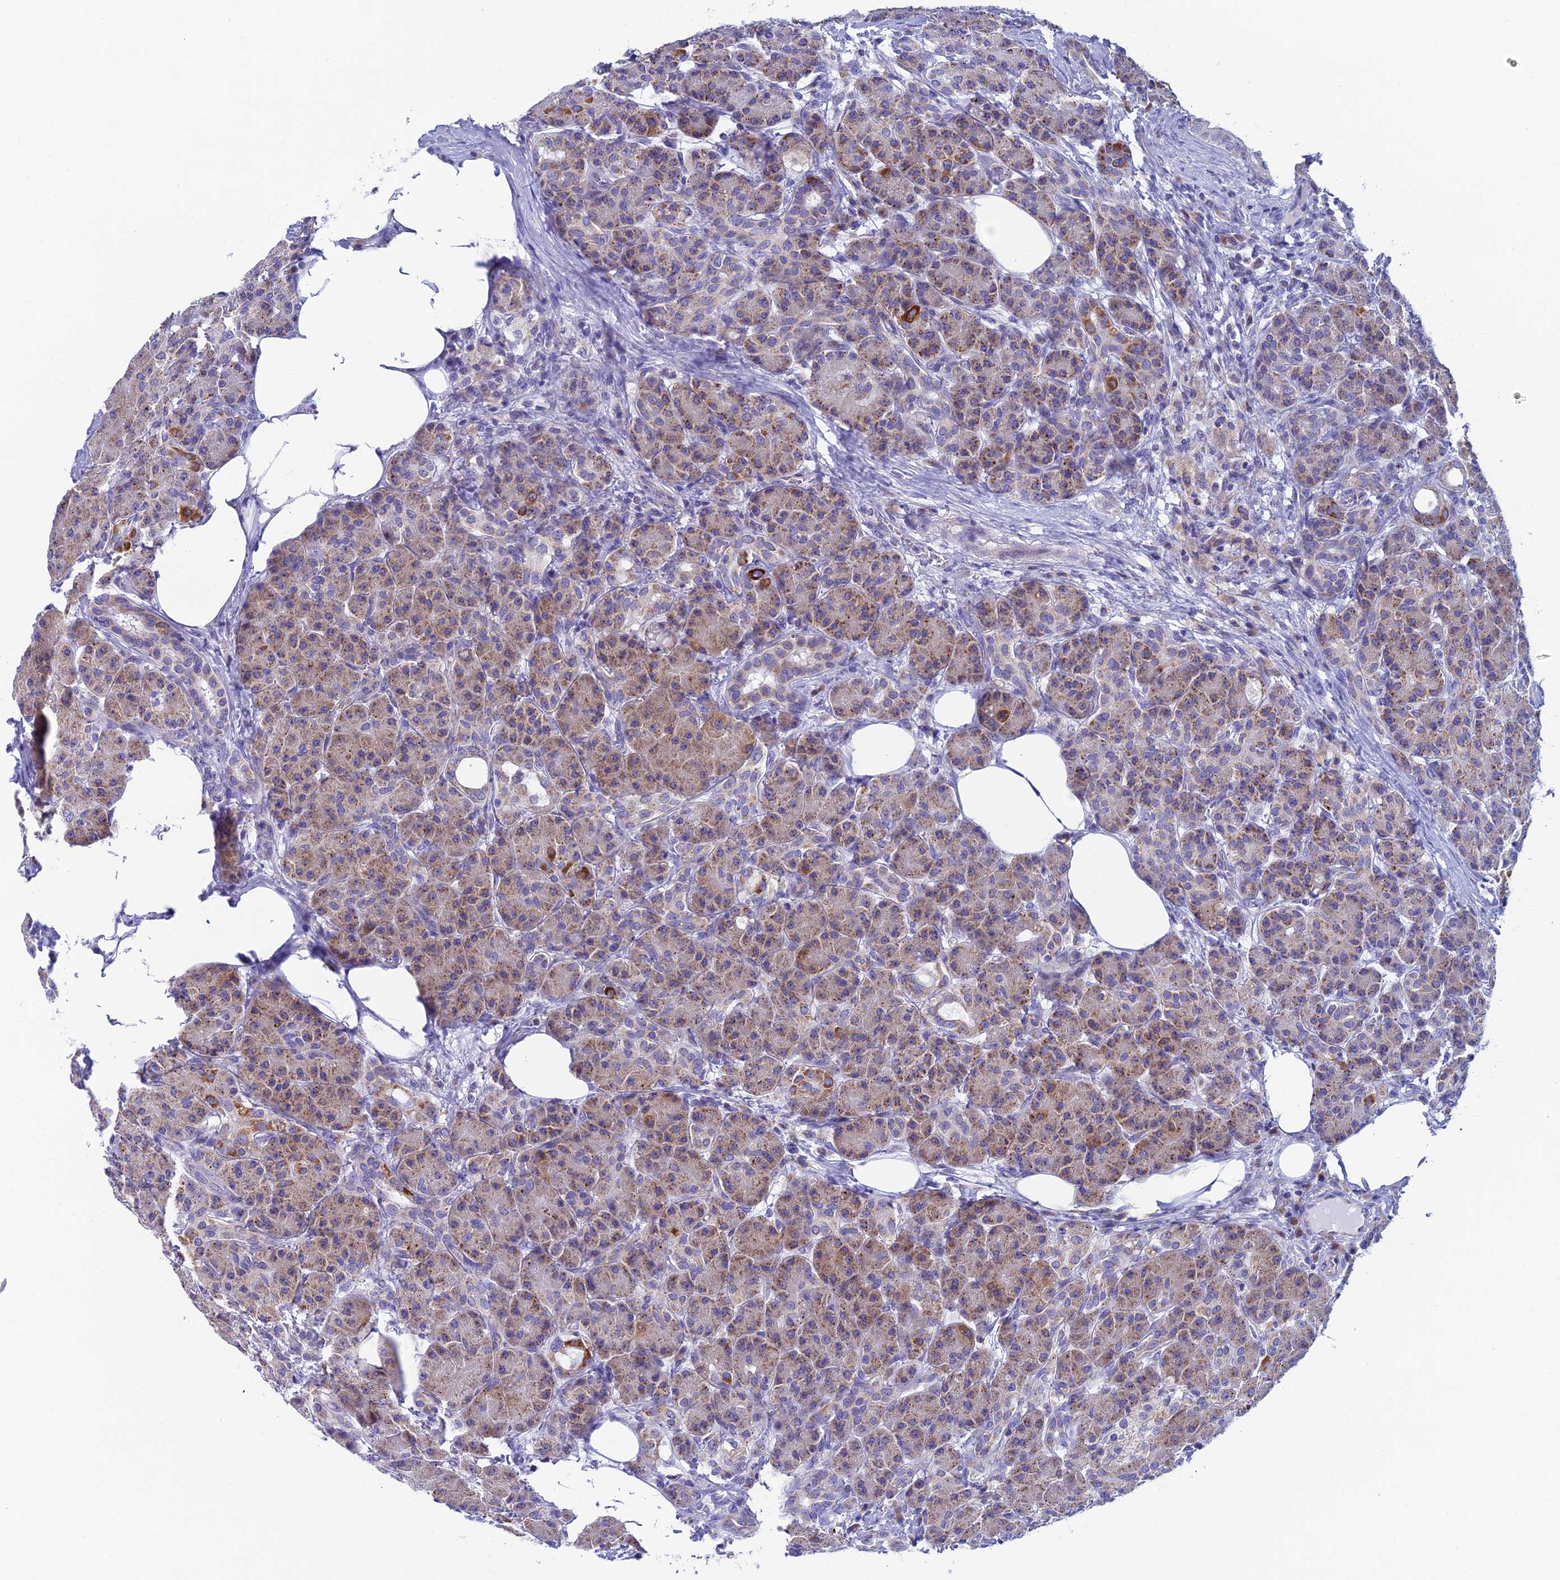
{"staining": {"intensity": "moderate", "quantity": "25%-75%", "location": "cytoplasmic/membranous"}, "tissue": "pancreas", "cell_type": "Exocrine glandular cells", "image_type": "normal", "snomed": [{"axis": "morphology", "description": "Normal tissue, NOS"}, {"axis": "topography", "description": "Pancreas"}], "caption": "Exocrine glandular cells show medium levels of moderate cytoplasmic/membranous expression in approximately 25%-75% of cells in unremarkable human pancreas. The staining is performed using DAB (3,3'-diaminobenzidine) brown chromogen to label protein expression. The nuclei are counter-stained blue using hematoxylin.", "gene": "REEP4", "patient": {"sex": "male", "age": 63}}